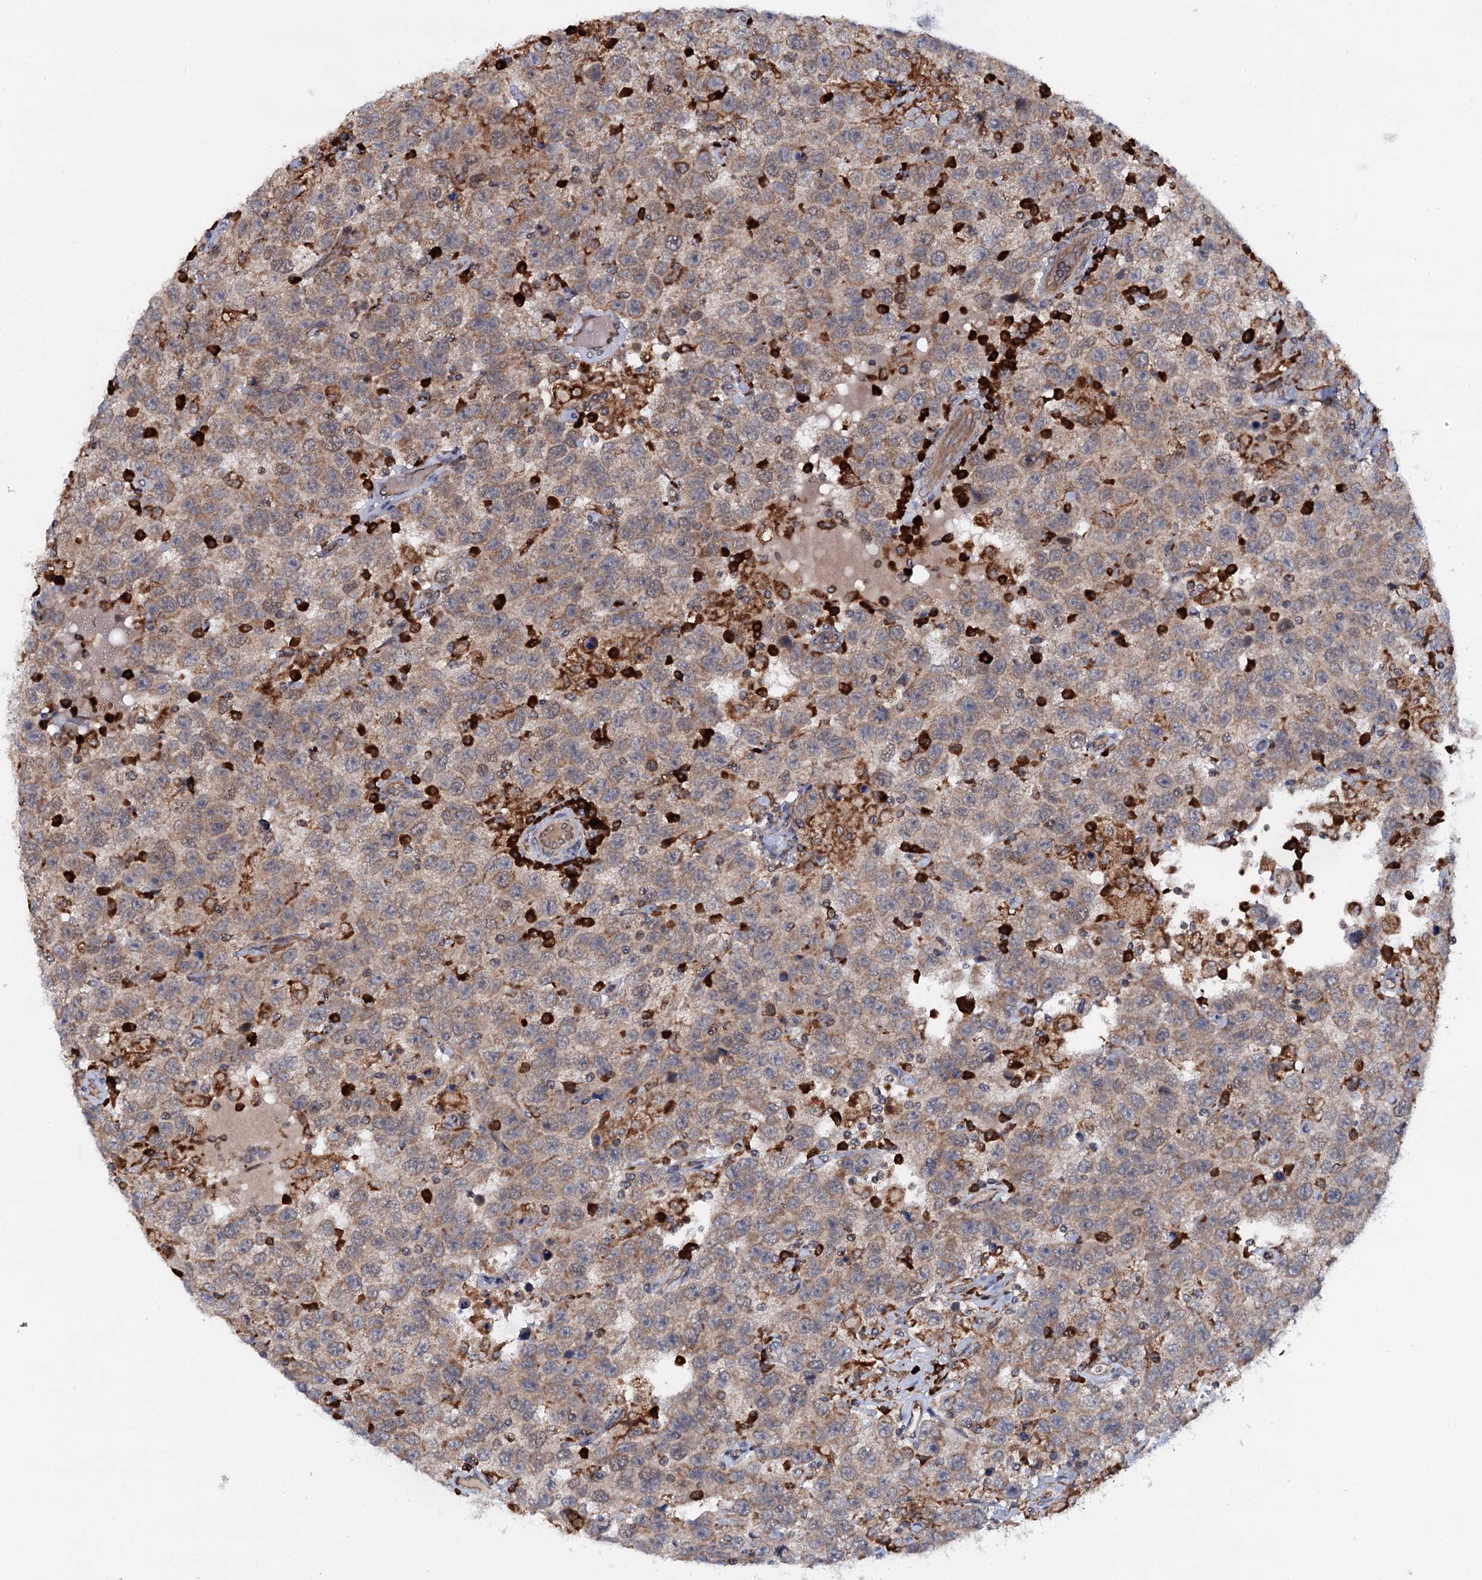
{"staining": {"intensity": "moderate", "quantity": ">75%", "location": "cytoplasmic/membranous"}, "tissue": "testis cancer", "cell_type": "Tumor cells", "image_type": "cancer", "snomed": [{"axis": "morphology", "description": "Seminoma, NOS"}, {"axis": "topography", "description": "Testis"}], "caption": "High-magnification brightfield microscopy of testis cancer stained with DAB (3,3'-diaminobenzidine) (brown) and counterstained with hematoxylin (blue). tumor cells exhibit moderate cytoplasmic/membranous positivity is present in about>75% of cells.", "gene": "UFM1", "patient": {"sex": "male", "age": 41}}